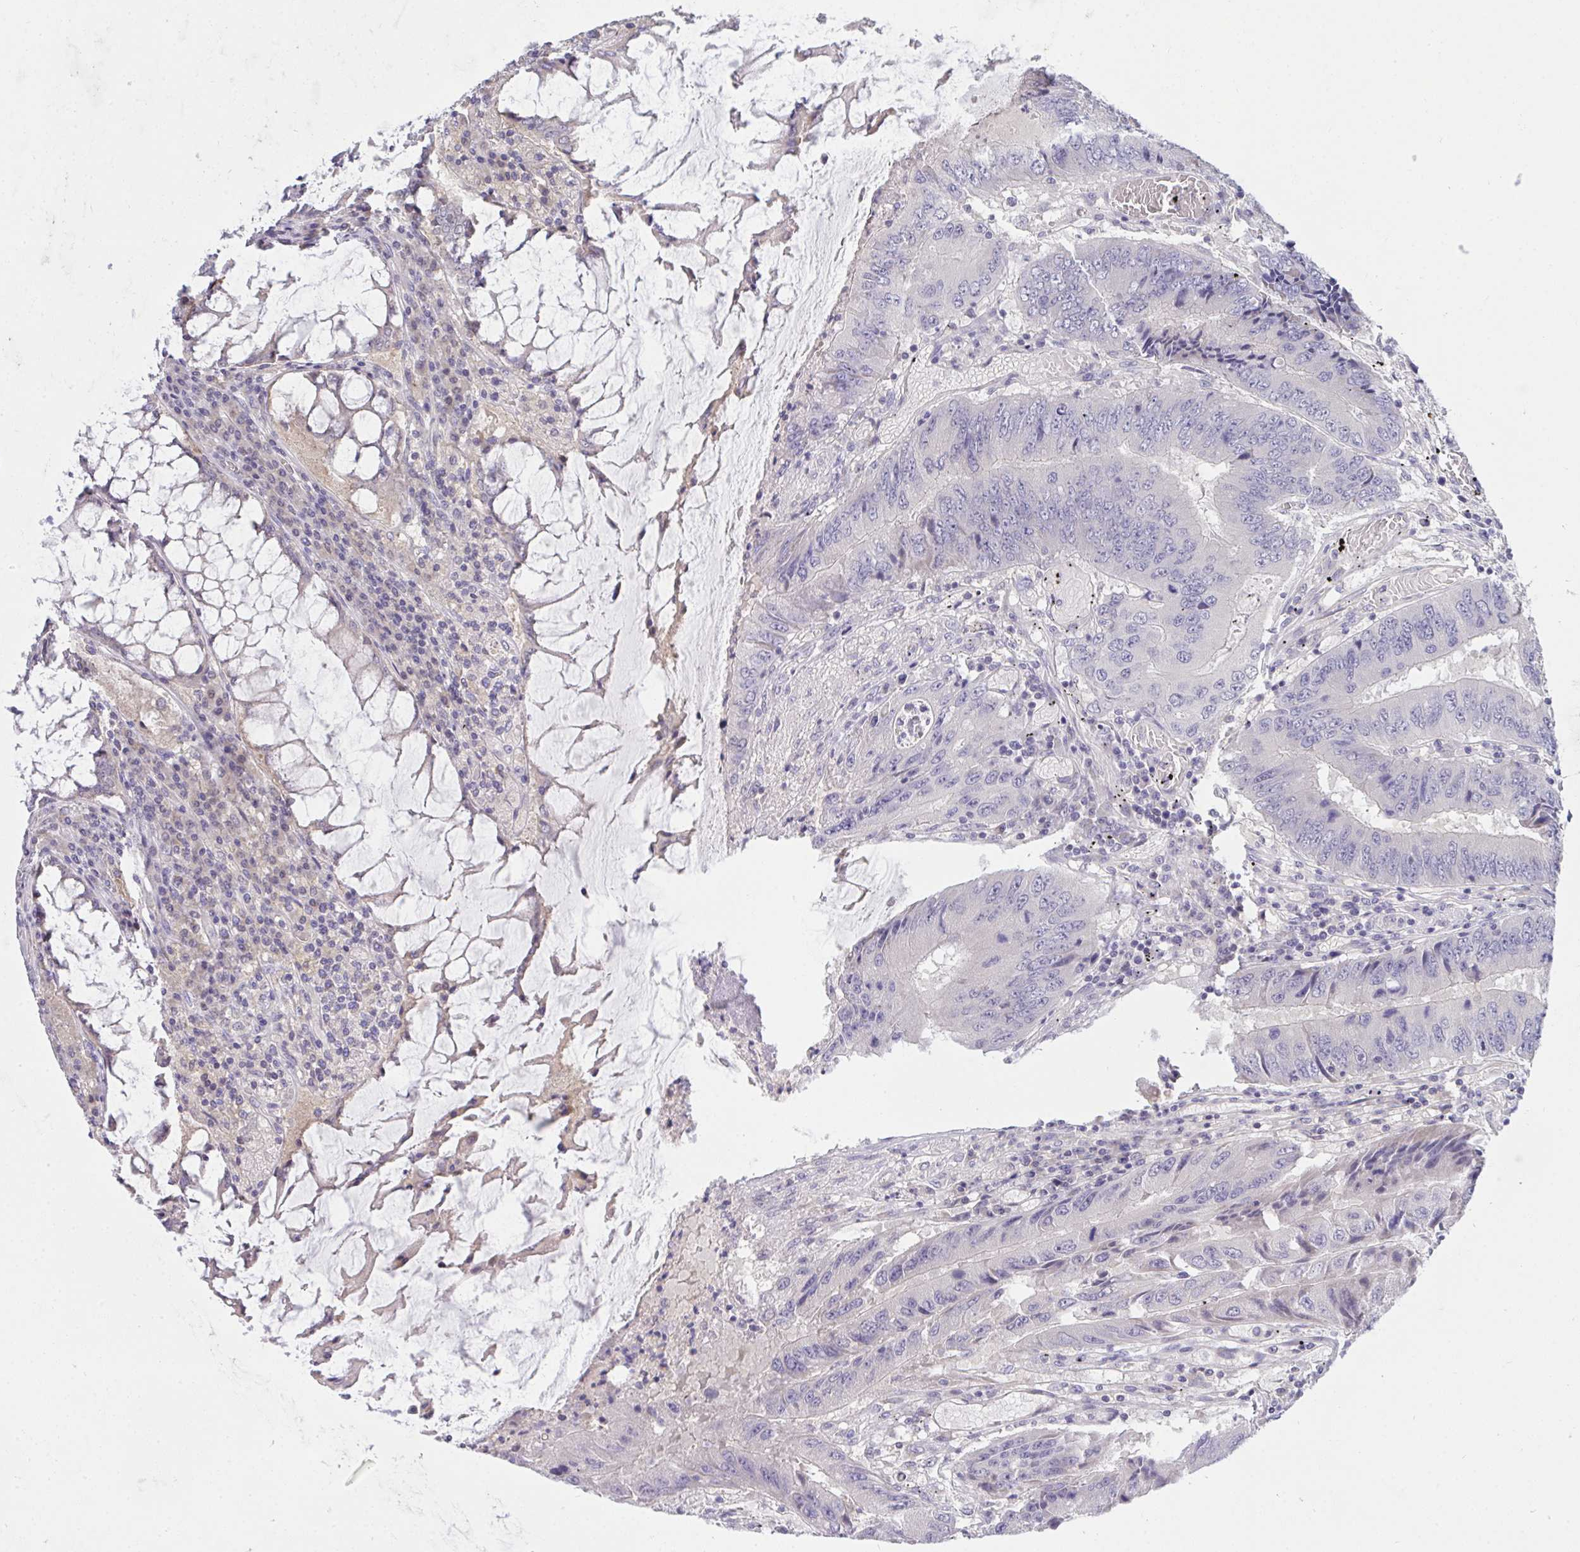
{"staining": {"intensity": "negative", "quantity": "none", "location": "none"}, "tissue": "colorectal cancer", "cell_type": "Tumor cells", "image_type": "cancer", "snomed": [{"axis": "morphology", "description": "Adenocarcinoma, NOS"}, {"axis": "topography", "description": "Colon"}], "caption": "A photomicrograph of colorectal adenocarcinoma stained for a protein shows no brown staining in tumor cells.", "gene": "C19orf54", "patient": {"sex": "male", "age": 53}}